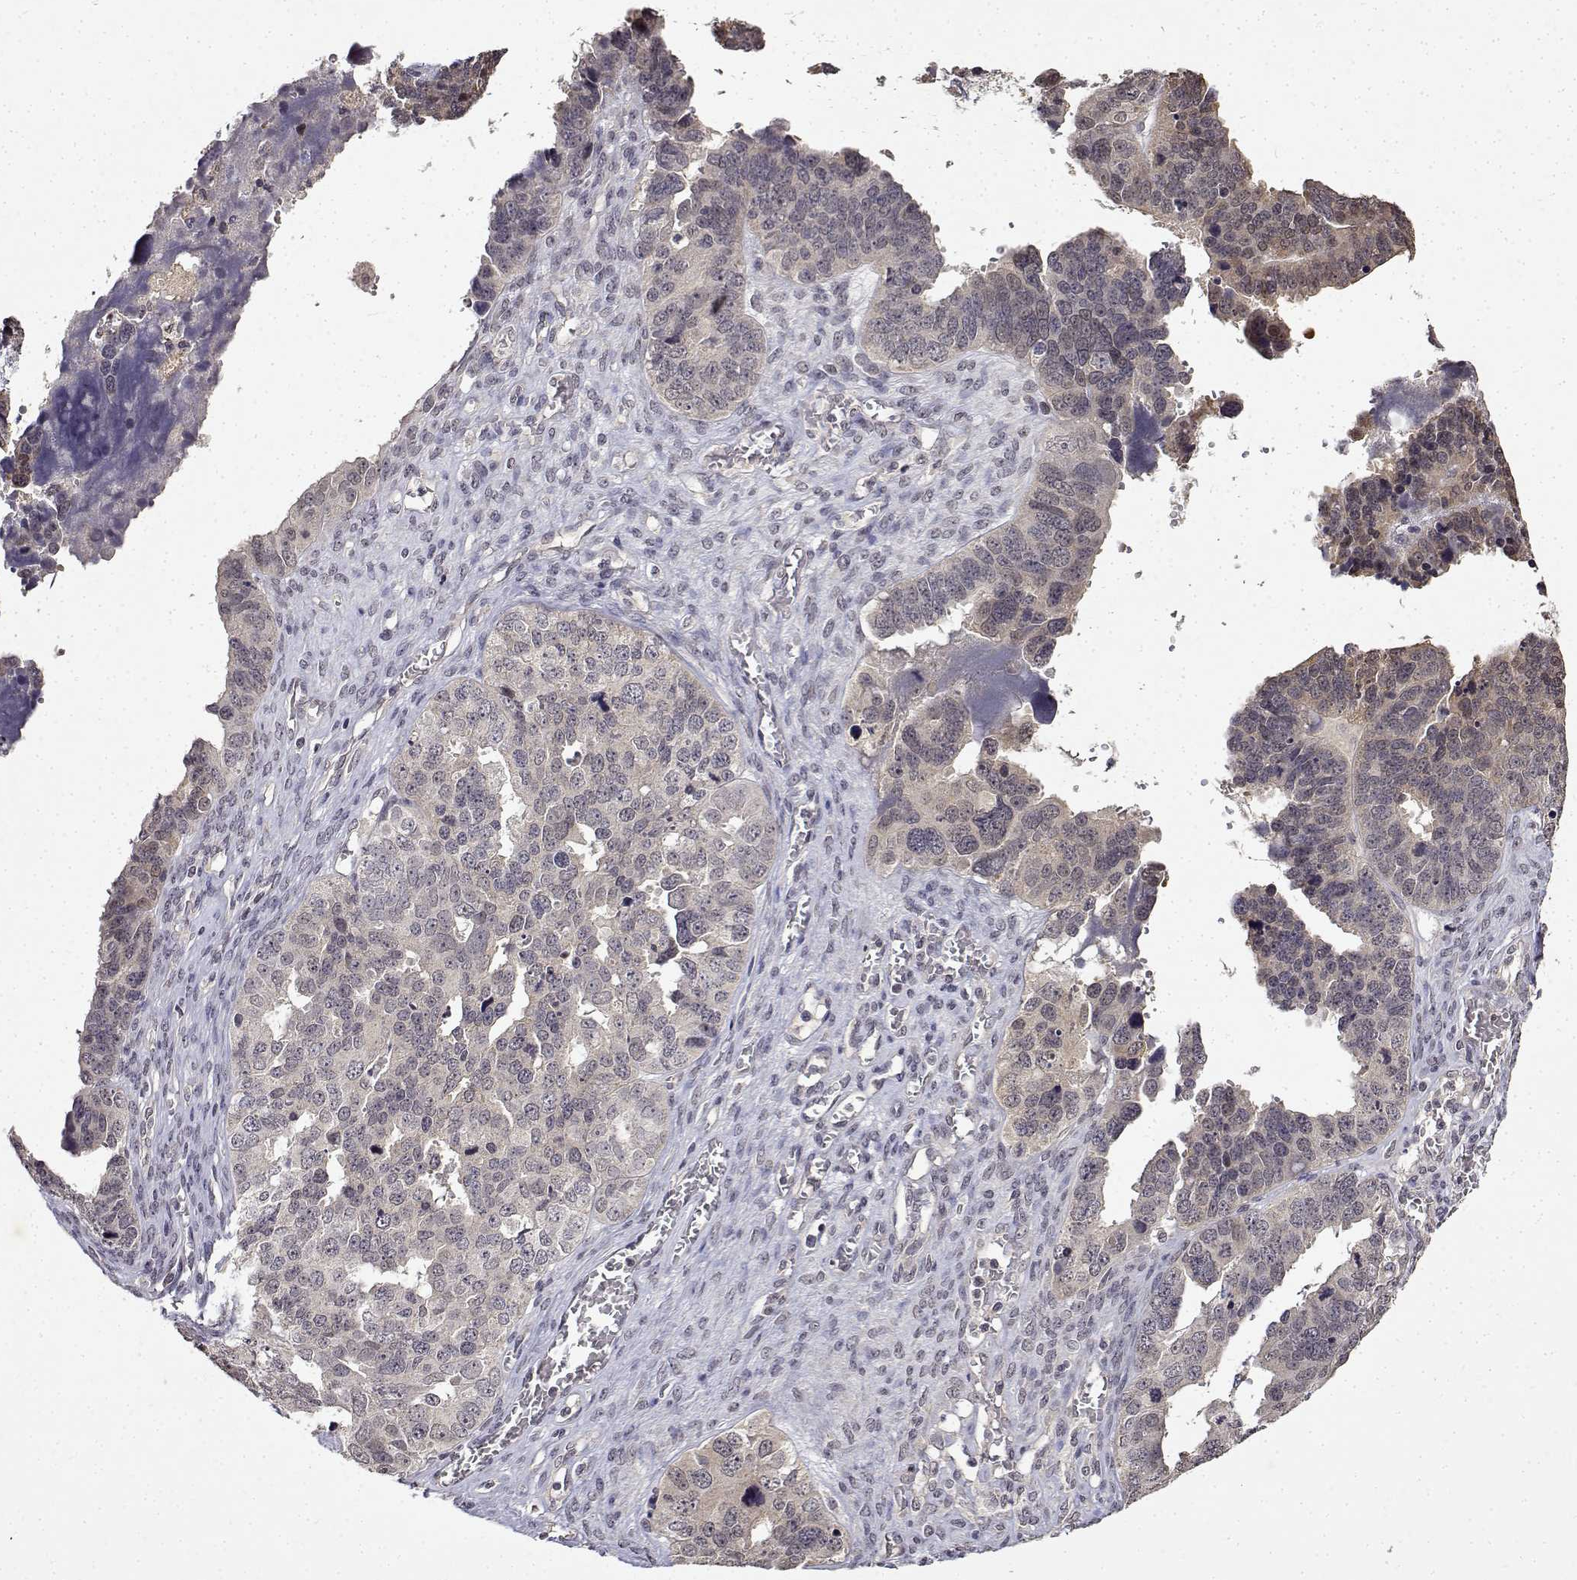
{"staining": {"intensity": "negative", "quantity": "none", "location": "none"}, "tissue": "ovarian cancer", "cell_type": "Tumor cells", "image_type": "cancer", "snomed": [{"axis": "morphology", "description": "Cystadenocarcinoma, serous, NOS"}, {"axis": "topography", "description": "Ovary"}], "caption": "Ovarian serous cystadenocarcinoma was stained to show a protein in brown. There is no significant staining in tumor cells.", "gene": "BDNF", "patient": {"sex": "female", "age": 76}}